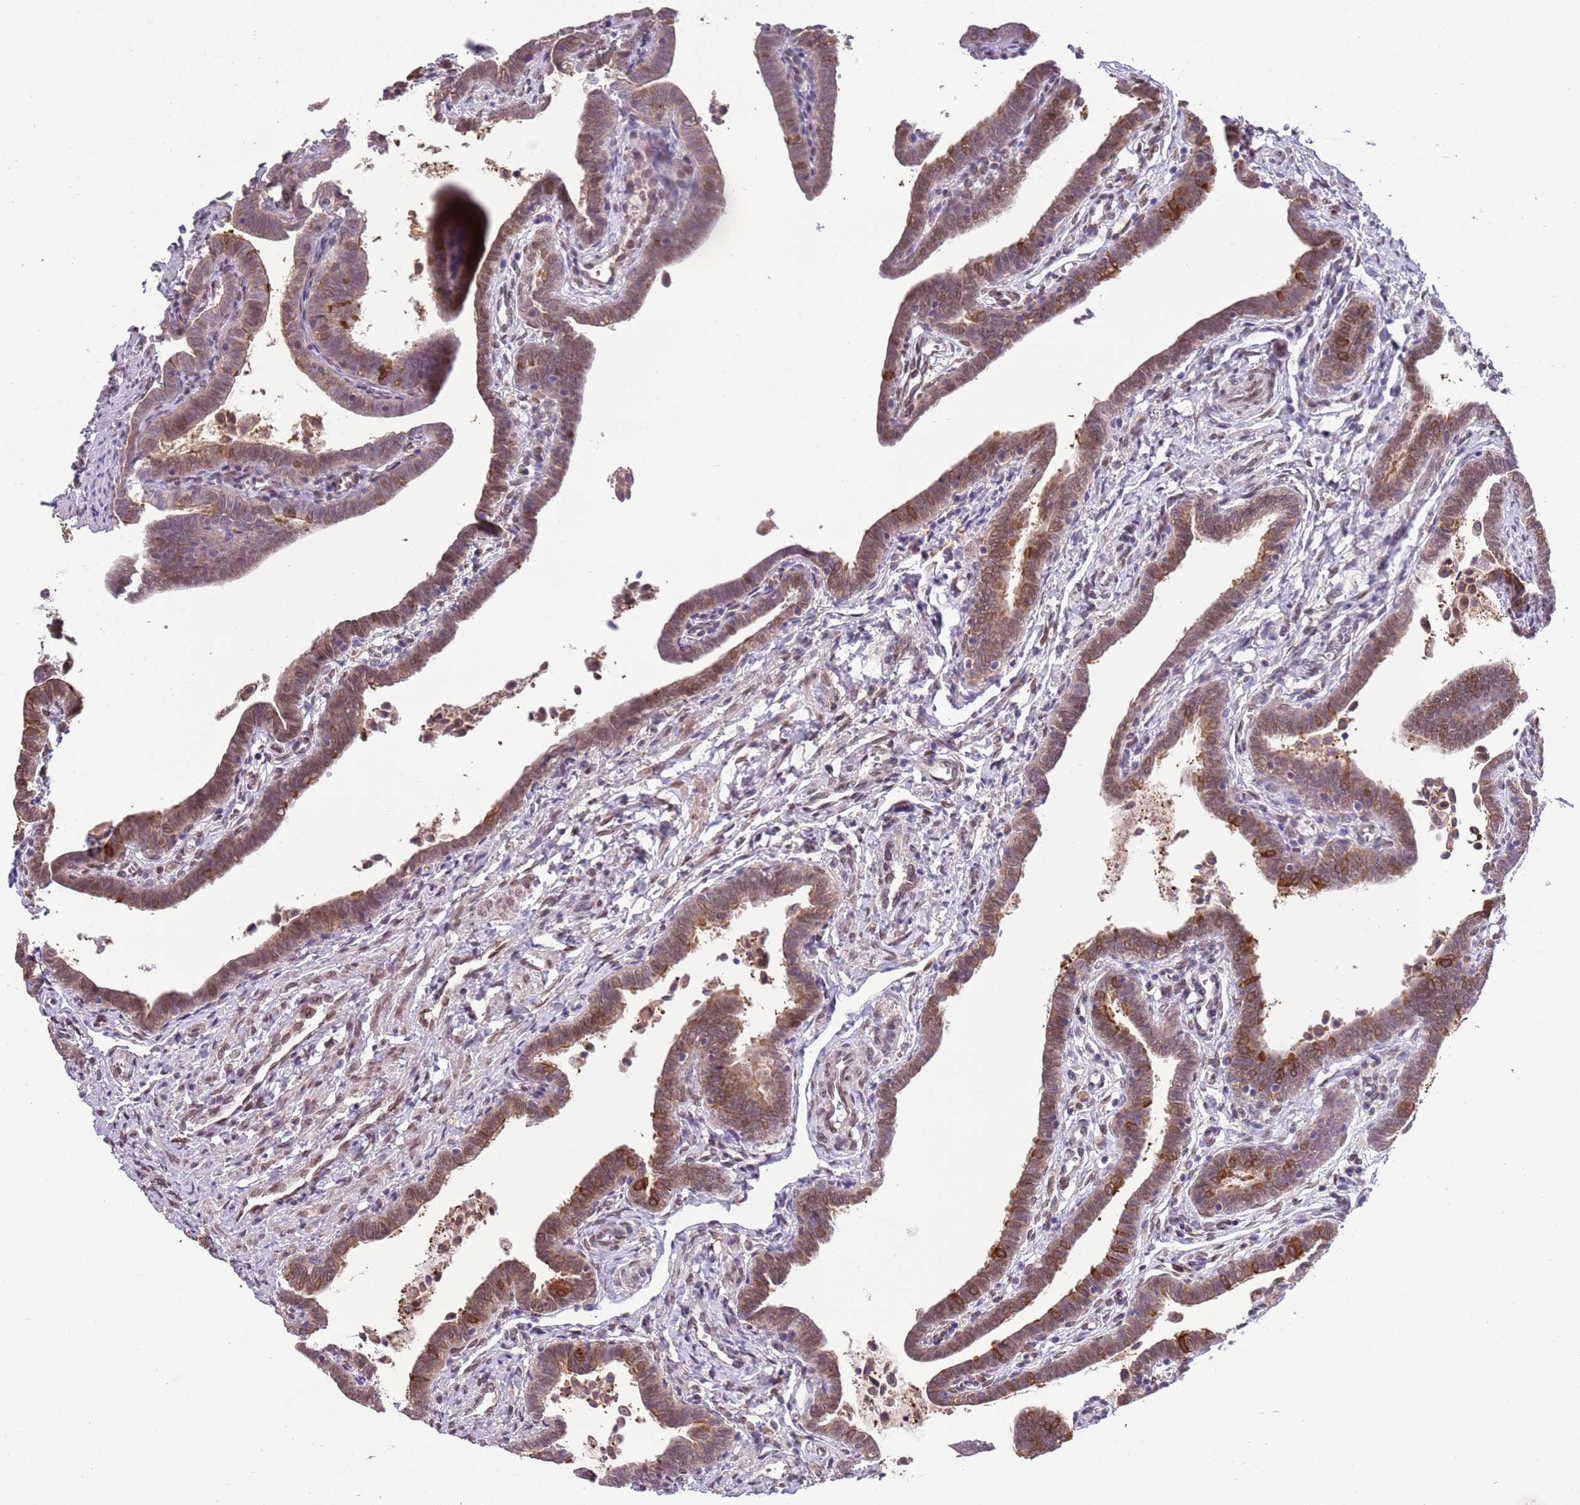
{"staining": {"intensity": "moderate", "quantity": "25%-75%", "location": "cytoplasmic/membranous,nuclear"}, "tissue": "fallopian tube", "cell_type": "Glandular cells", "image_type": "normal", "snomed": [{"axis": "morphology", "description": "Normal tissue, NOS"}, {"axis": "topography", "description": "Fallopian tube"}], "caption": "Glandular cells reveal moderate cytoplasmic/membranous,nuclear staining in about 25%-75% of cells in benign fallopian tube.", "gene": "ZNF665", "patient": {"sex": "female", "age": 36}}